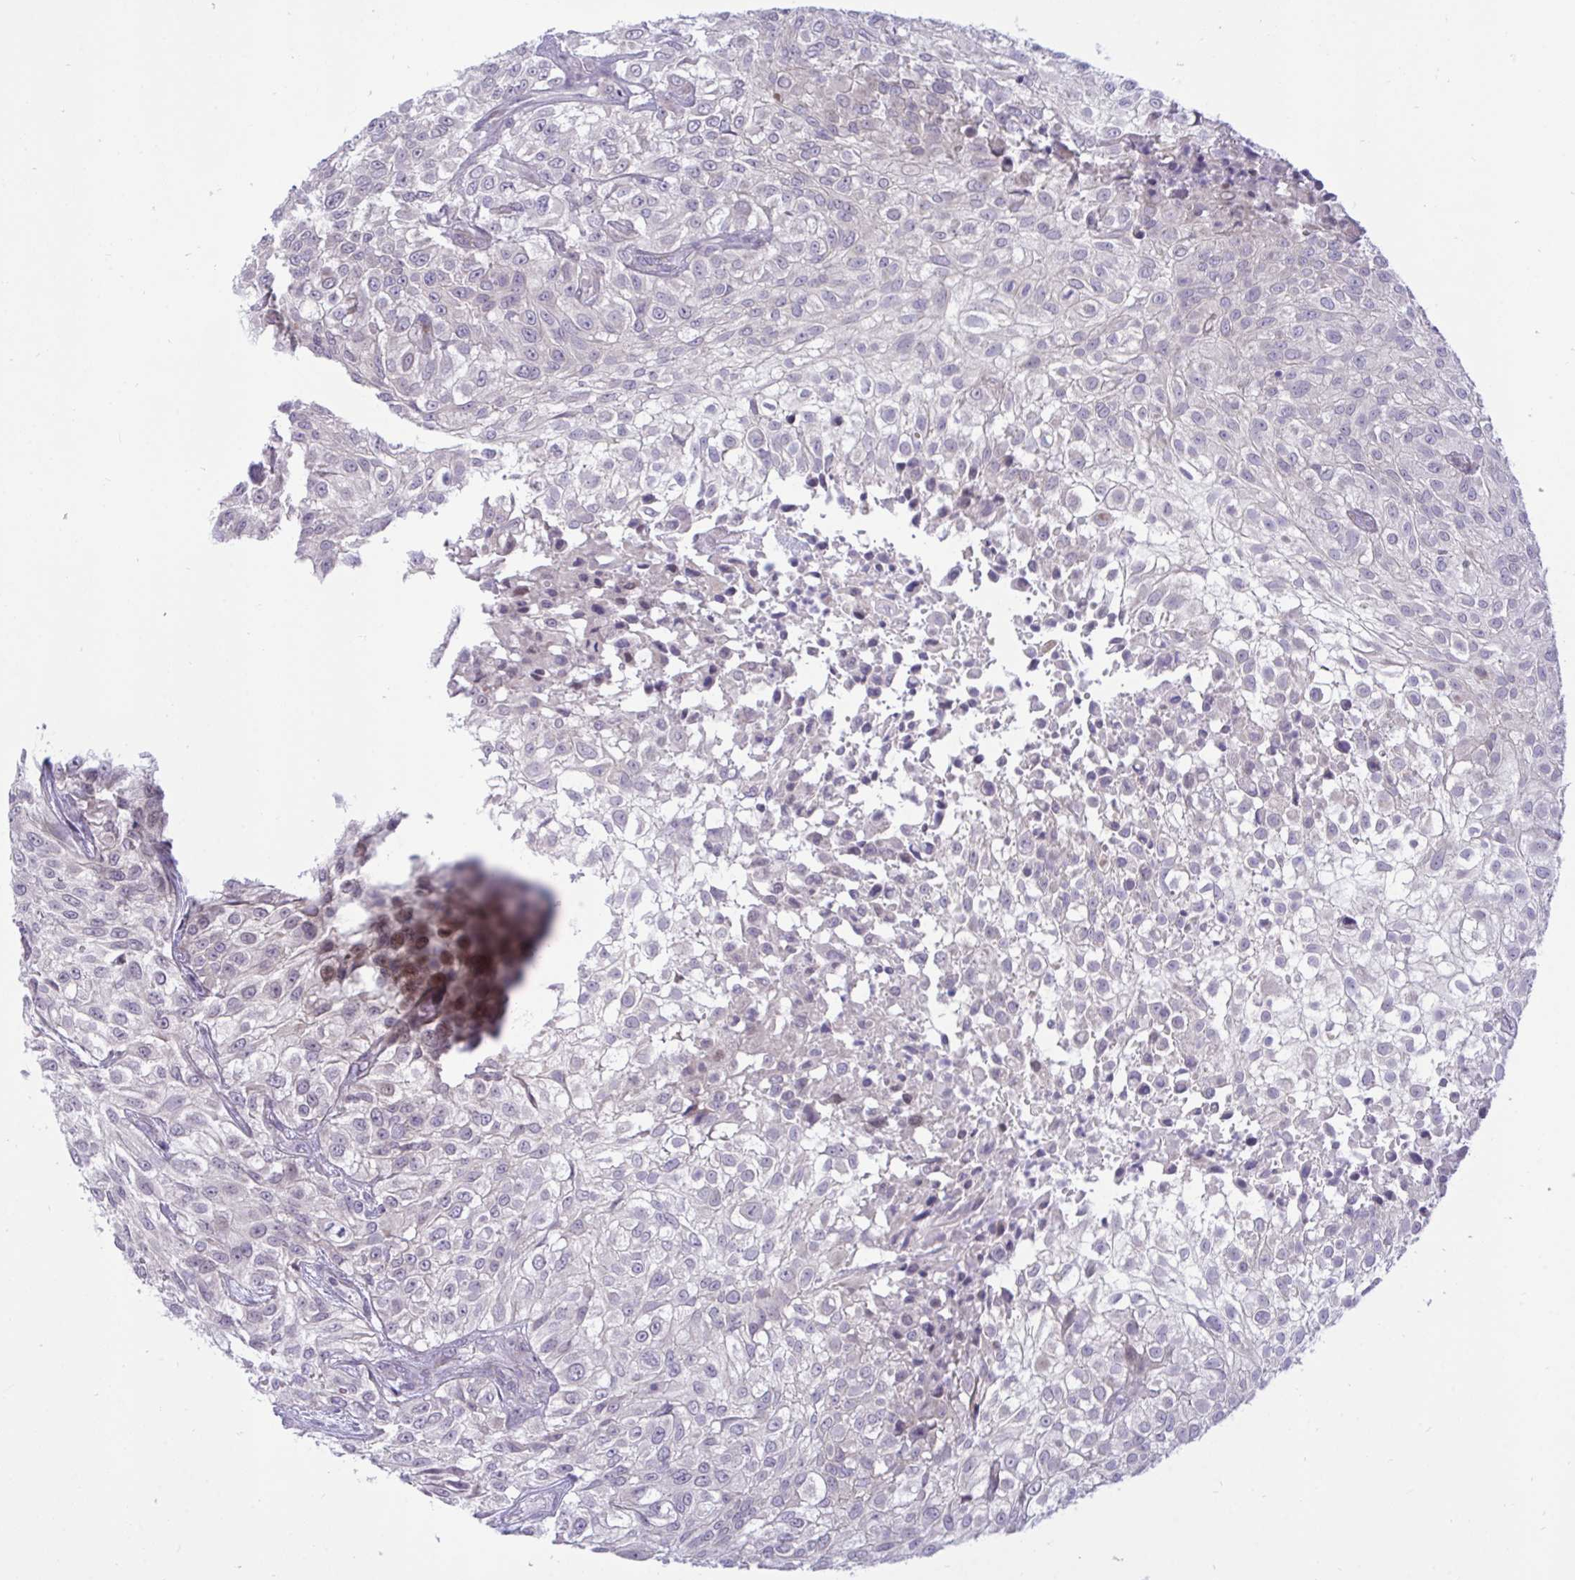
{"staining": {"intensity": "negative", "quantity": "none", "location": "none"}, "tissue": "urothelial cancer", "cell_type": "Tumor cells", "image_type": "cancer", "snomed": [{"axis": "morphology", "description": "Urothelial carcinoma, High grade"}, {"axis": "topography", "description": "Urinary bladder"}], "caption": "Tumor cells show no significant staining in urothelial carcinoma (high-grade).", "gene": "EPOP", "patient": {"sex": "male", "age": 56}}